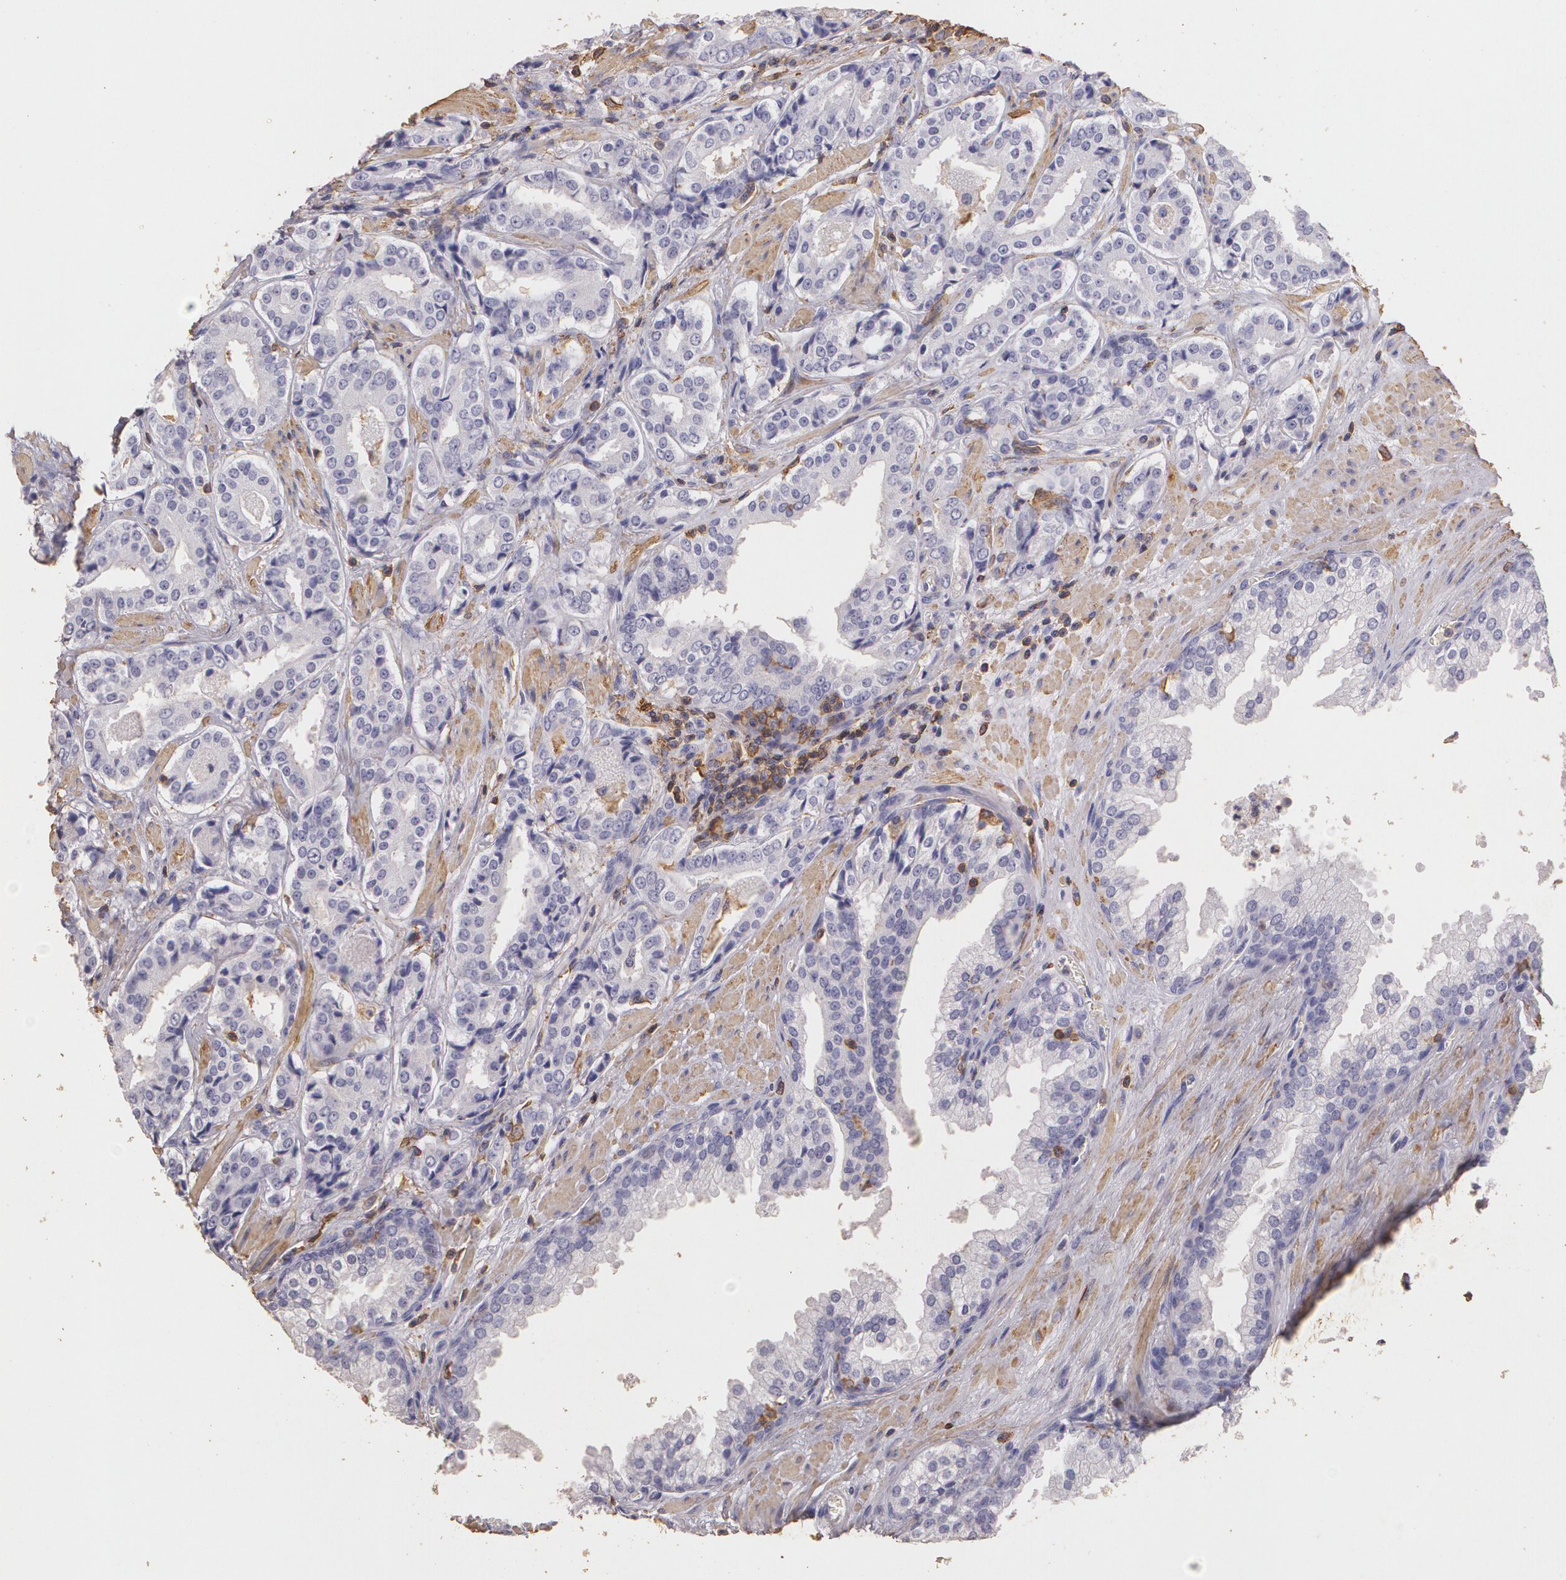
{"staining": {"intensity": "negative", "quantity": "none", "location": "none"}, "tissue": "prostate cancer", "cell_type": "Tumor cells", "image_type": "cancer", "snomed": [{"axis": "morphology", "description": "Adenocarcinoma, Medium grade"}, {"axis": "topography", "description": "Prostate"}], "caption": "Immunohistochemistry image of neoplastic tissue: prostate cancer (medium-grade adenocarcinoma) stained with DAB reveals no significant protein positivity in tumor cells.", "gene": "TGFBR1", "patient": {"sex": "male", "age": 60}}